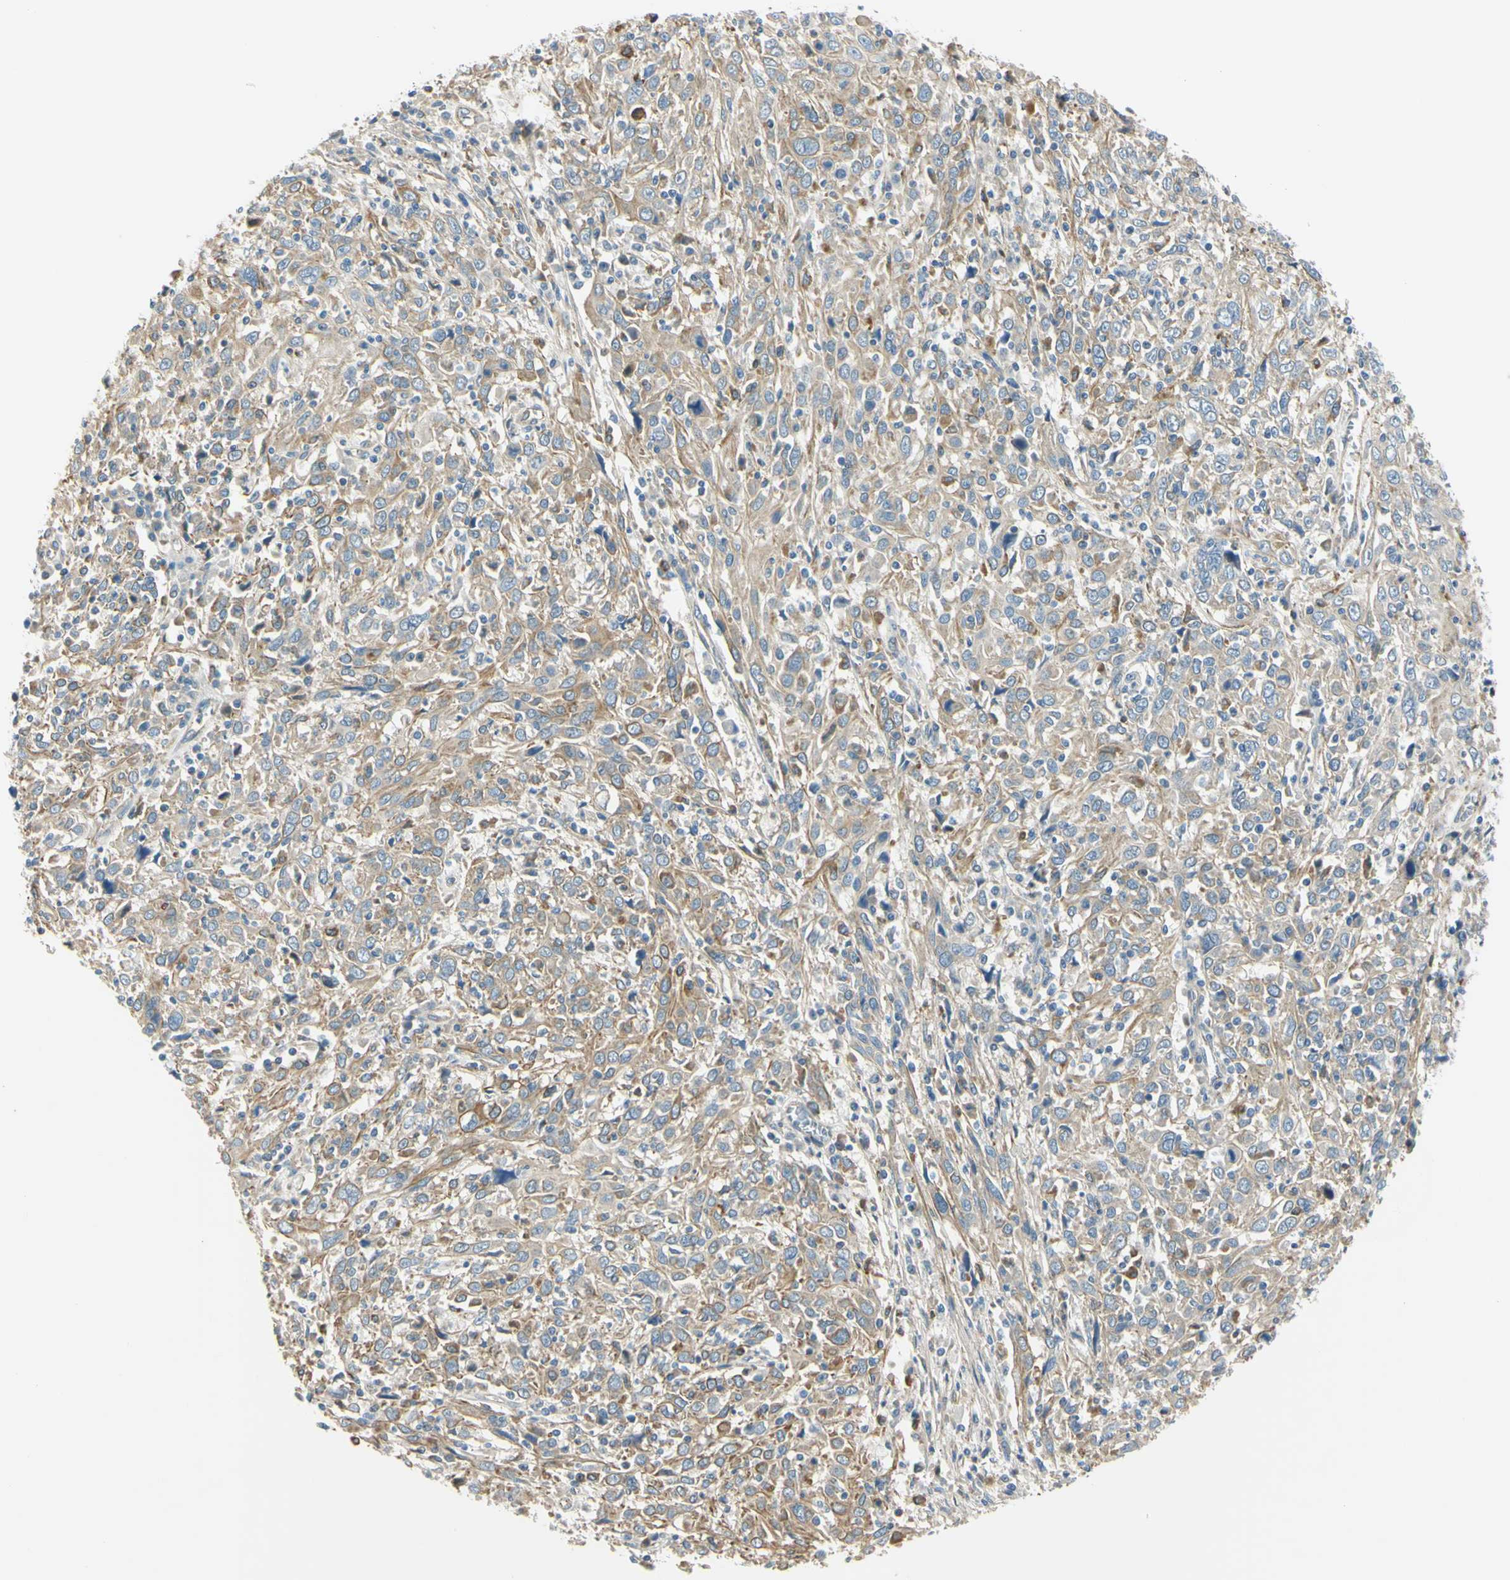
{"staining": {"intensity": "moderate", "quantity": ">75%", "location": "cytoplasmic/membranous"}, "tissue": "cervical cancer", "cell_type": "Tumor cells", "image_type": "cancer", "snomed": [{"axis": "morphology", "description": "Squamous cell carcinoma, NOS"}, {"axis": "topography", "description": "Cervix"}], "caption": "IHC photomicrograph of cervical cancer stained for a protein (brown), which exhibits medium levels of moderate cytoplasmic/membranous expression in approximately >75% of tumor cells.", "gene": "LAMA3", "patient": {"sex": "female", "age": 46}}